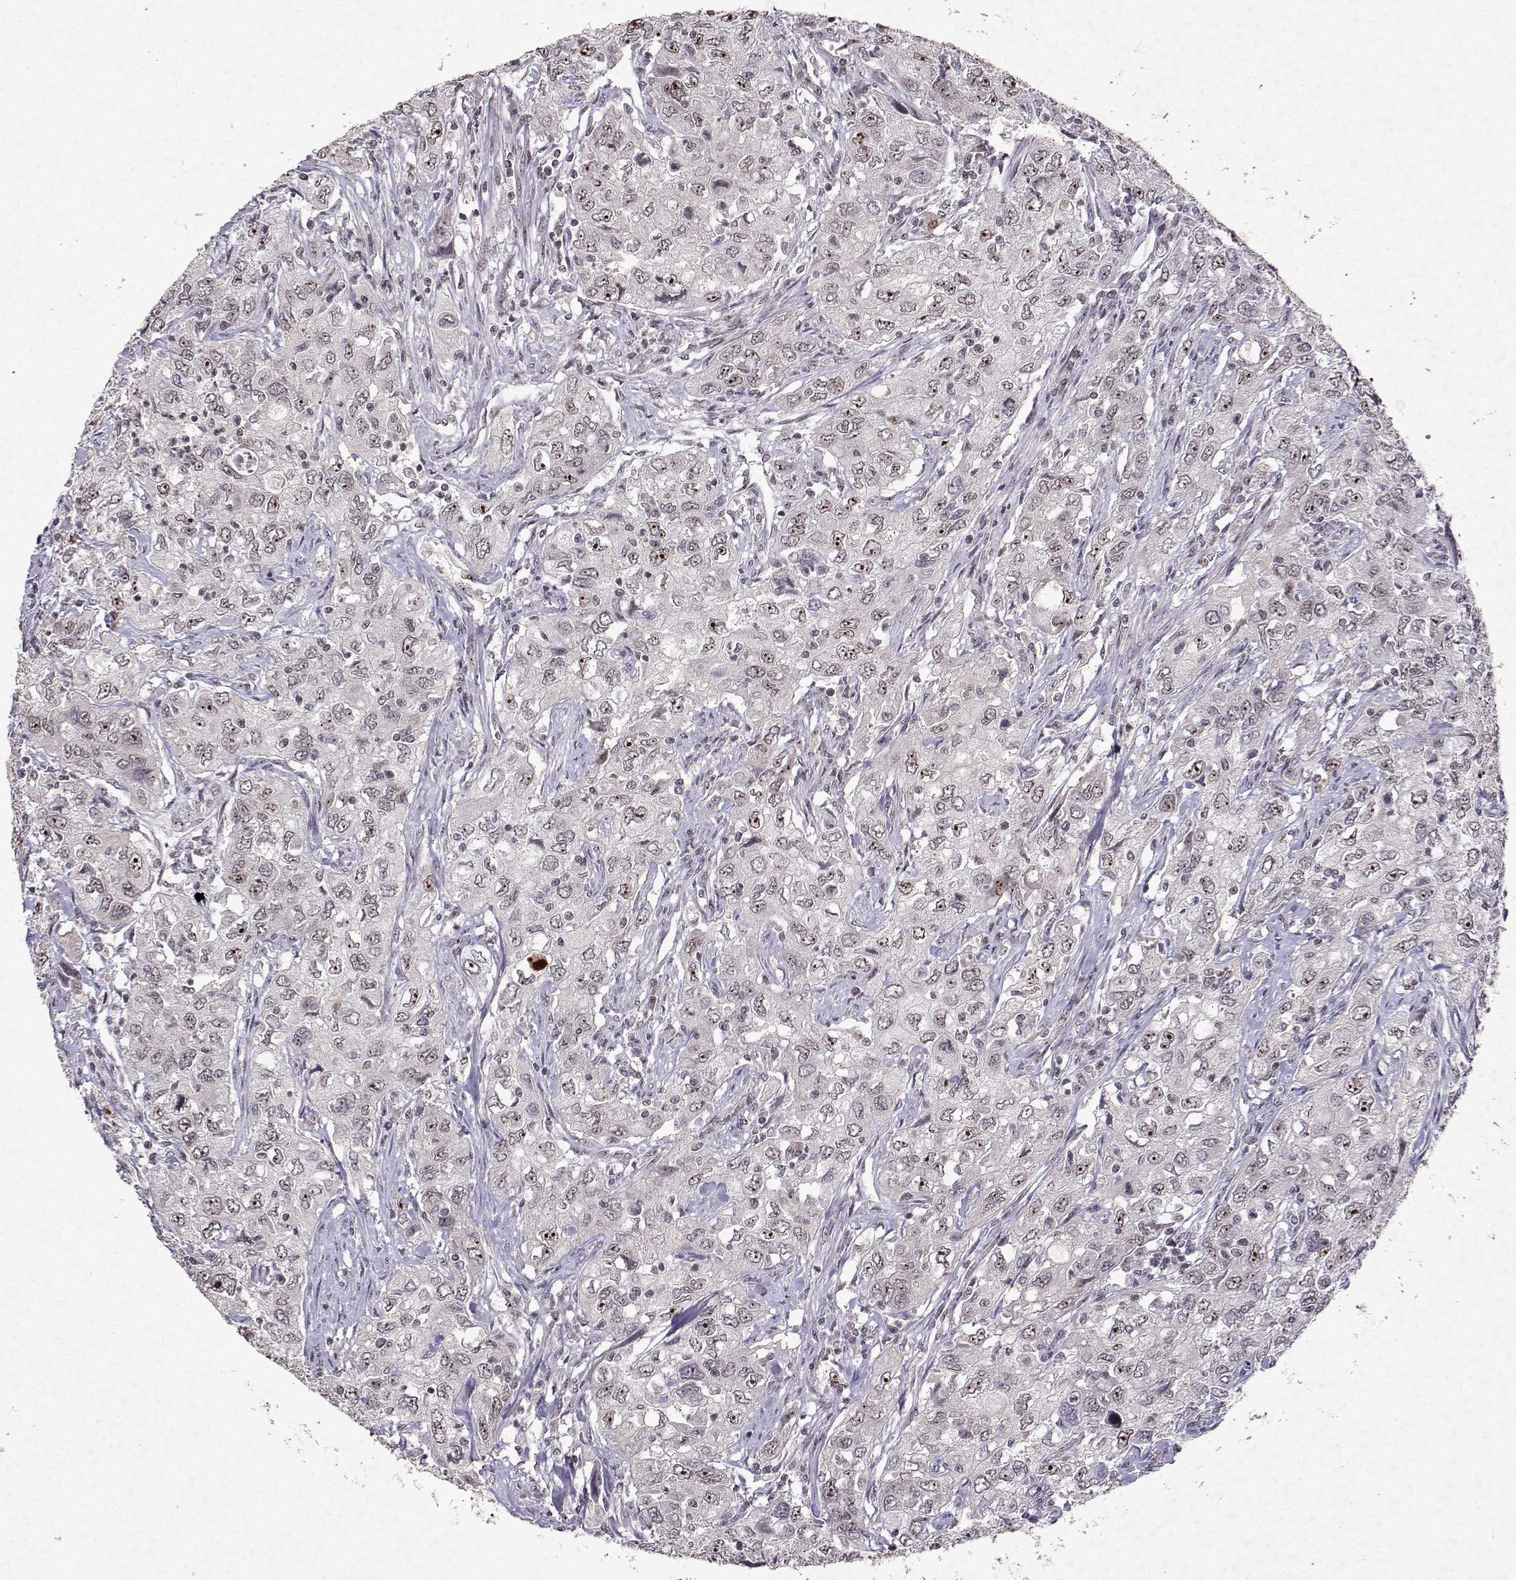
{"staining": {"intensity": "moderate", "quantity": "<25%", "location": "nuclear"}, "tissue": "urothelial cancer", "cell_type": "Tumor cells", "image_type": "cancer", "snomed": [{"axis": "morphology", "description": "Urothelial carcinoma, High grade"}, {"axis": "topography", "description": "Urinary bladder"}], "caption": "This photomicrograph shows immunohistochemistry (IHC) staining of urothelial cancer, with low moderate nuclear staining in approximately <25% of tumor cells.", "gene": "DDX56", "patient": {"sex": "male", "age": 76}}